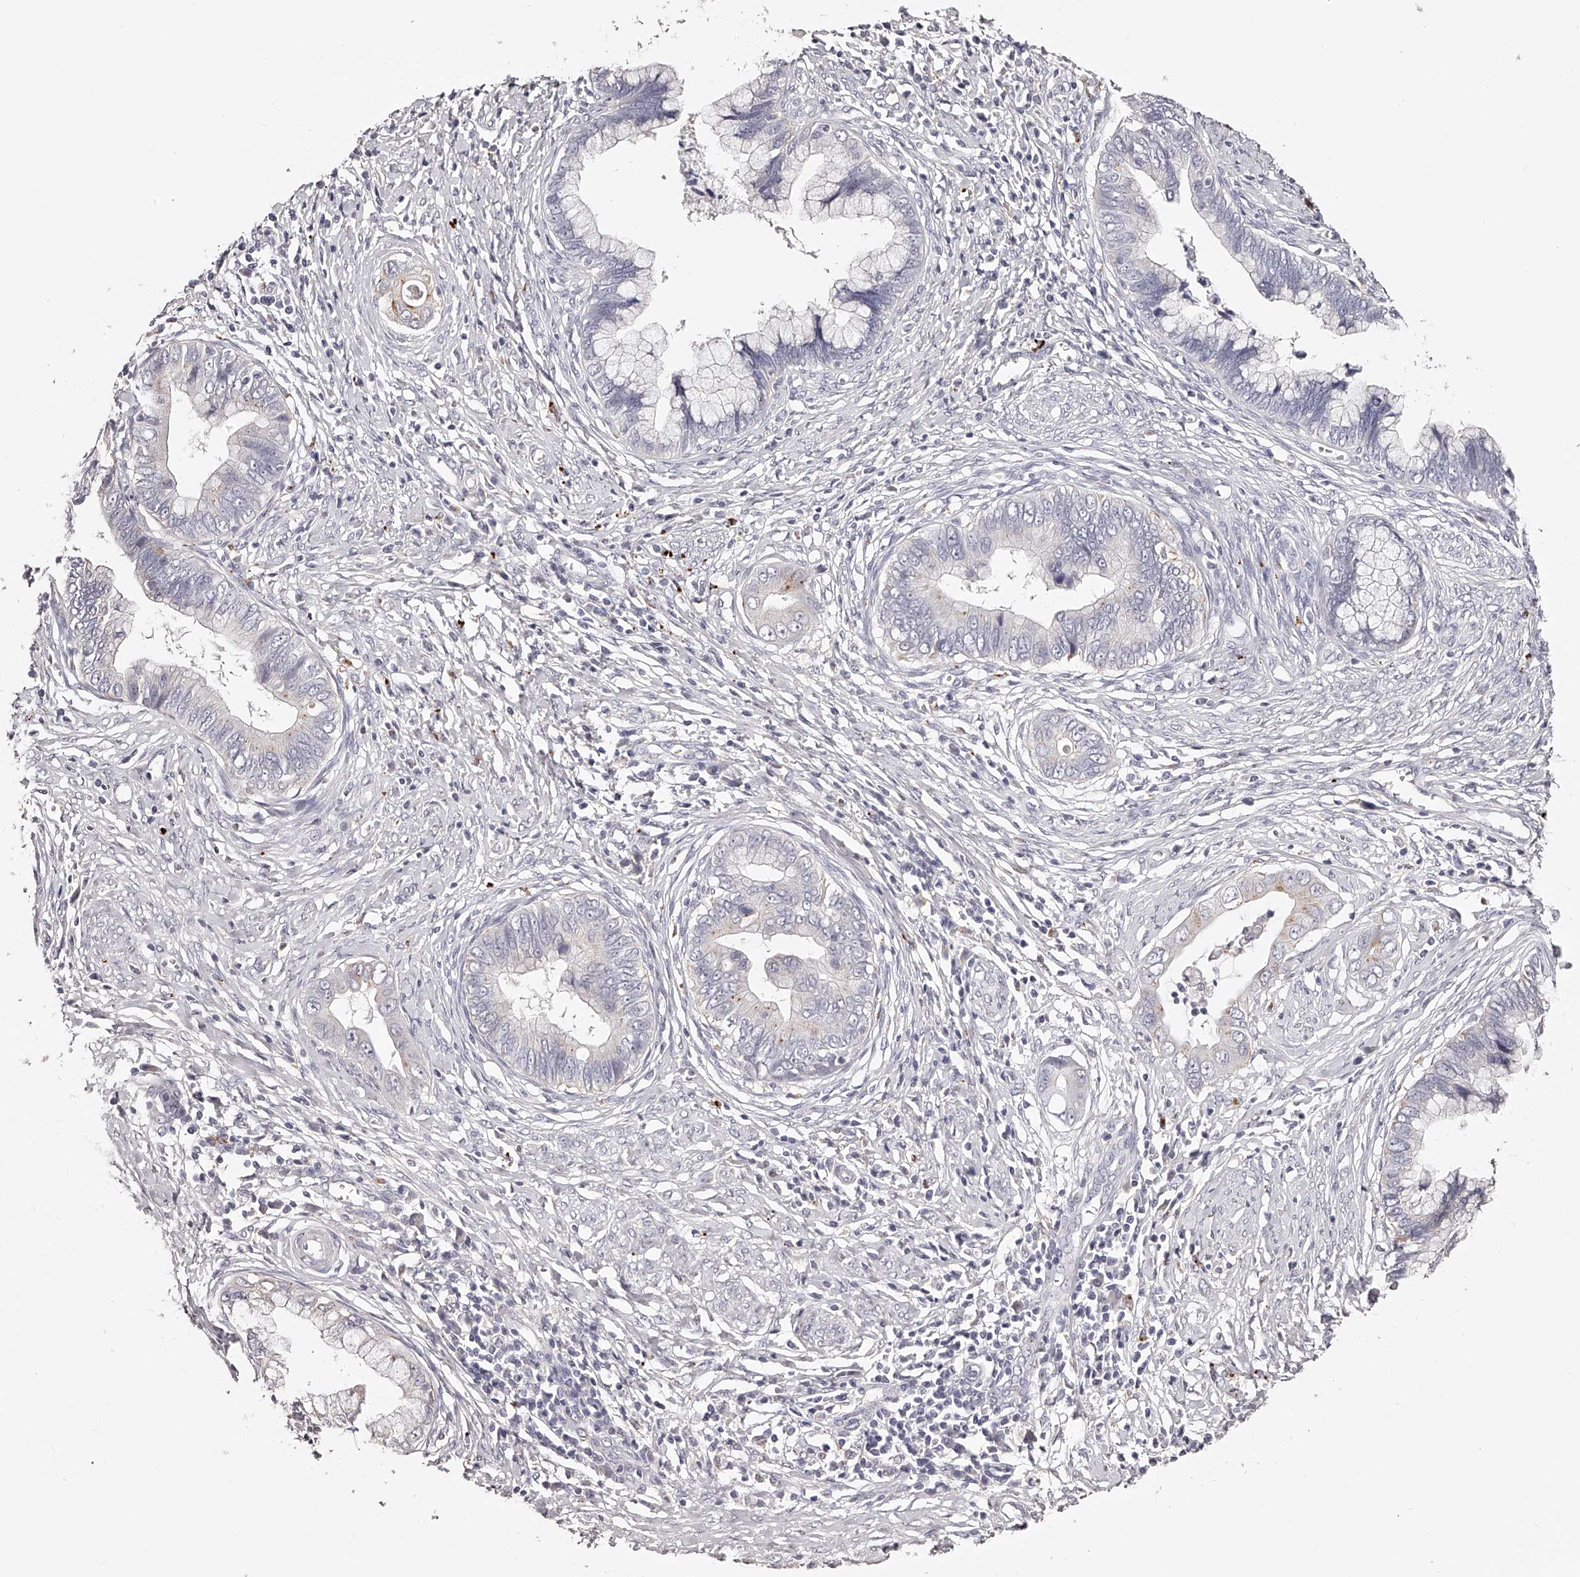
{"staining": {"intensity": "negative", "quantity": "none", "location": "none"}, "tissue": "cervical cancer", "cell_type": "Tumor cells", "image_type": "cancer", "snomed": [{"axis": "morphology", "description": "Adenocarcinoma, NOS"}, {"axis": "topography", "description": "Cervix"}], "caption": "Tumor cells show no significant staining in cervical adenocarcinoma.", "gene": "SLC35D3", "patient": {"sex": "female", "age": 44}}